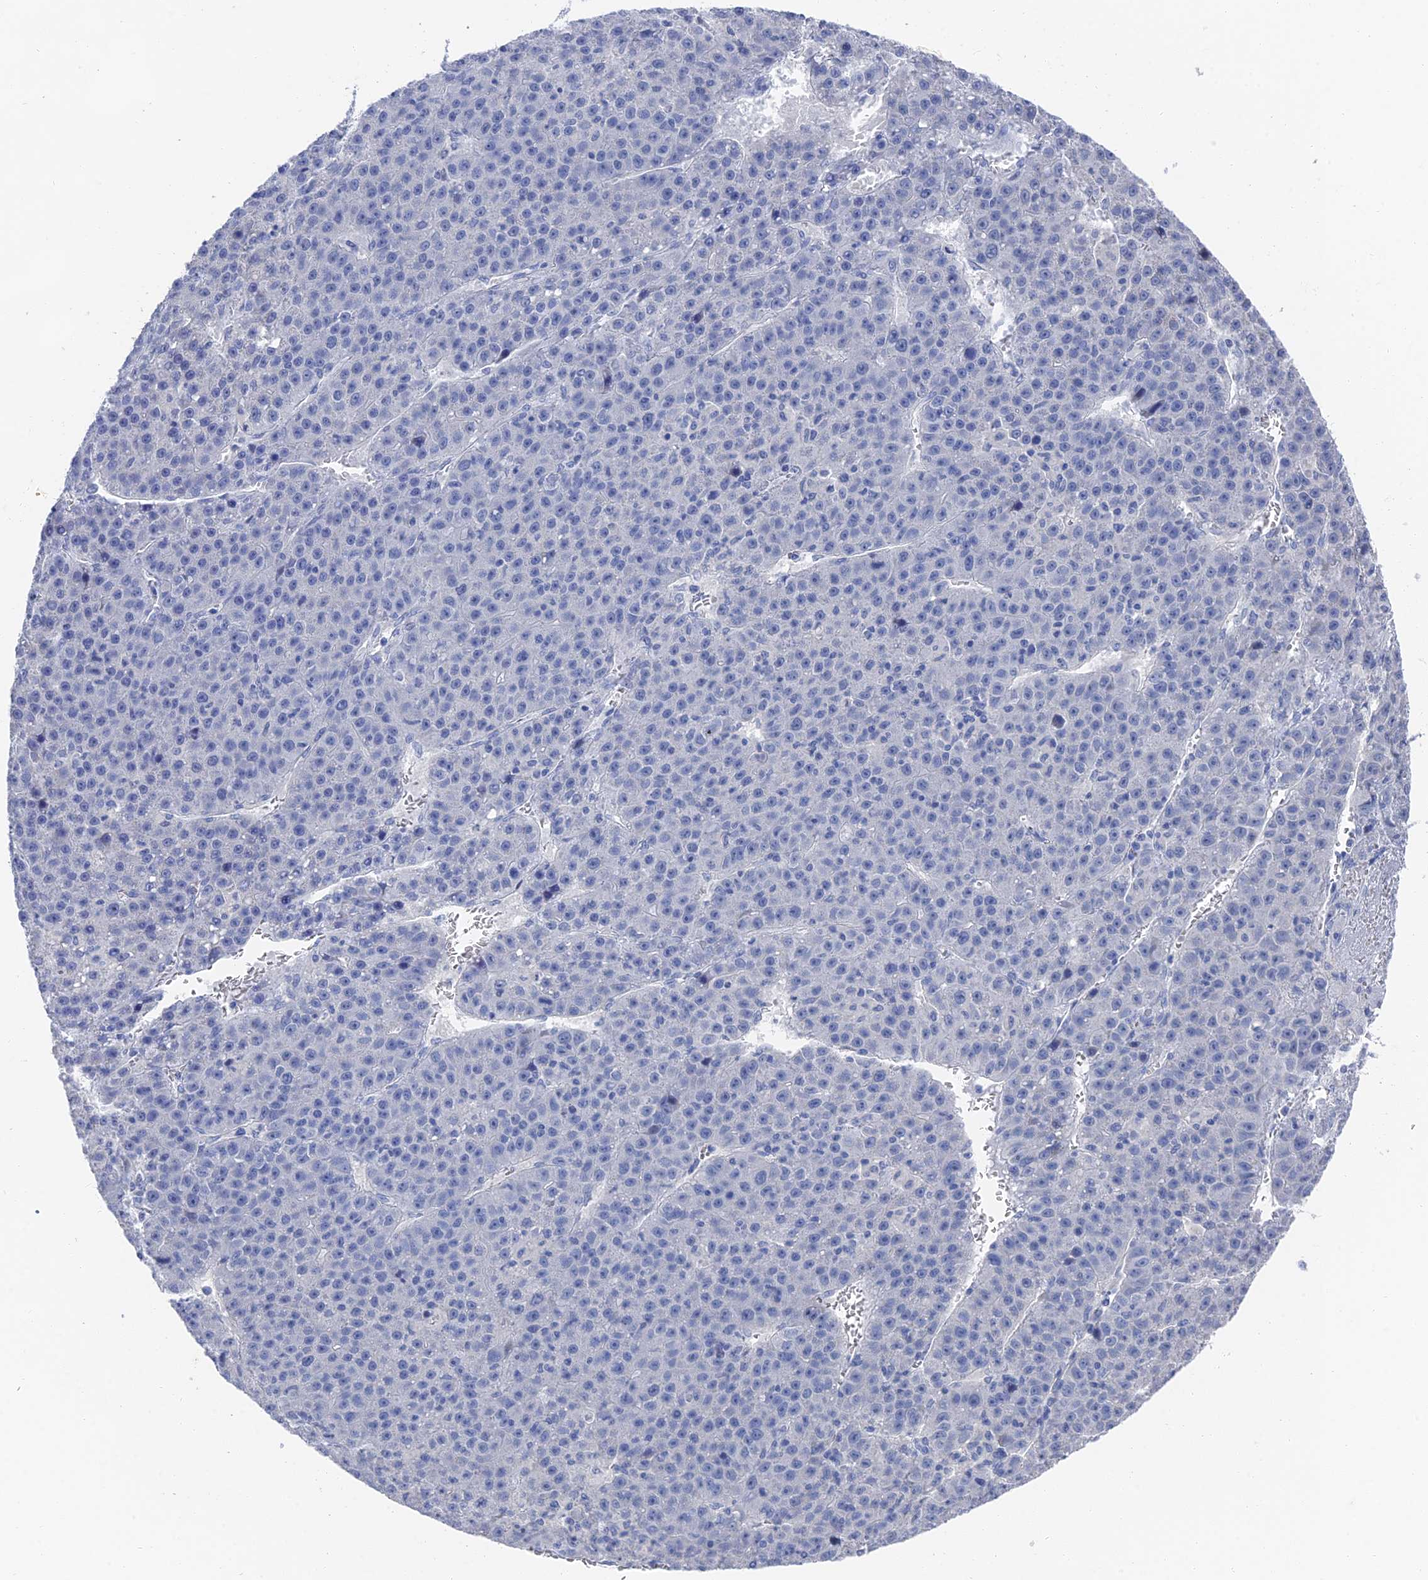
{"staining": {"intensity": "negative", "quantity": "none", "location": "none"}, "tissue": "liver cancer", "cell_type": "Tumor cells", "image_type": "cancer", "snomed": [{"axis": "morphology", "description": "Carcinoma, Hepatocellular, NOS"}, {"axis": "topography", "description": "Liver"}], "caption": "Hepatocellular carcinoma (liver) was stained to show a protein in brown. There is no significant expression in tumor cells.", "gene": "GFAP", "patient": {"sex": "female", "age": 53}}